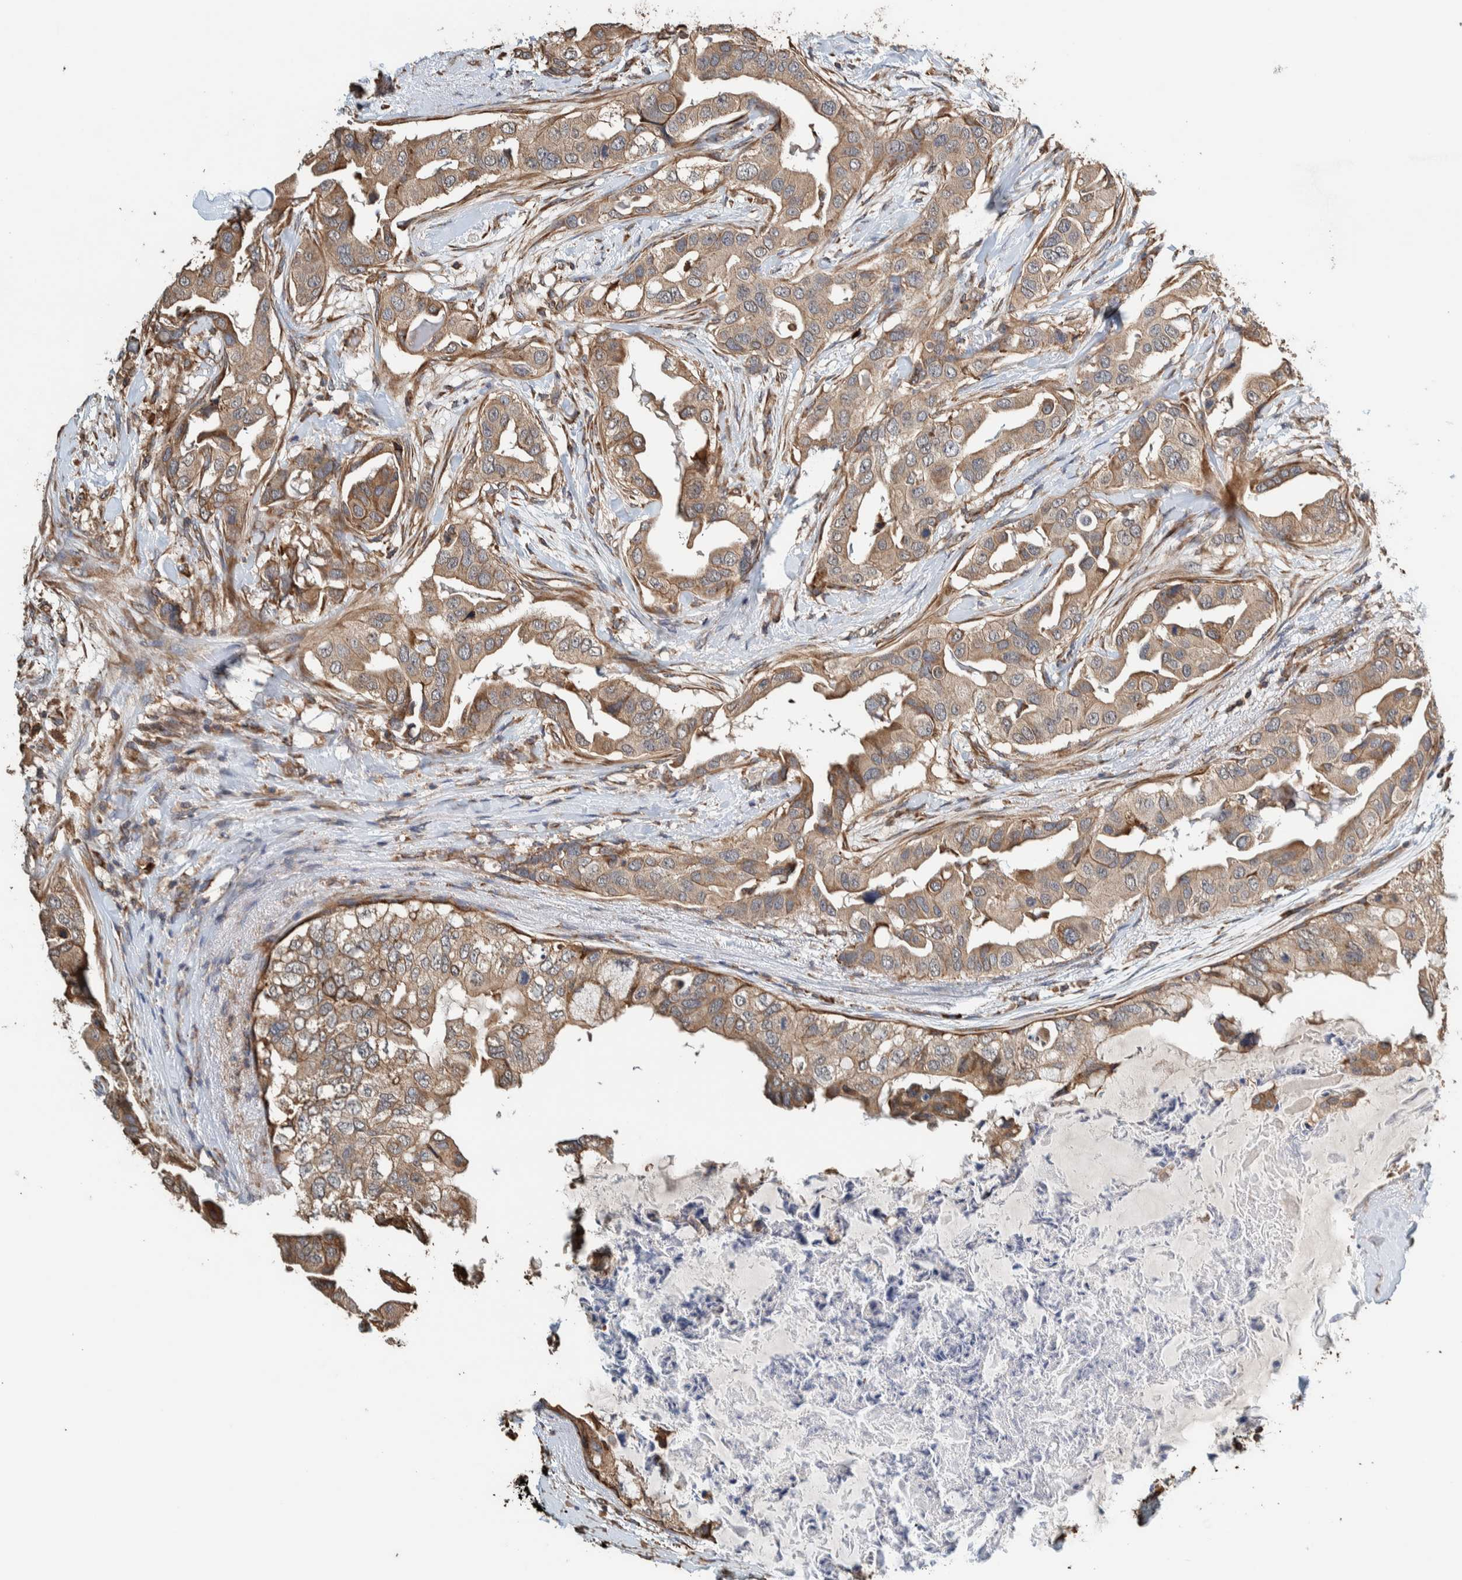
{"staining": {"intensity": "moderate", "quantity": ">75%", "location": "cytoplasmic/membranous"}, "tissue": "breast cancer", "cell_type": "Tumor cells", "image_type": "cancer", "snomed": [{"axis": "morphology", "description": "Duct carcinoma"}, {"axis": "topography", "description": "Breast"}], "caption": "Immunohistochemical staining of breast cancer shows moderate cytoplasmic/membranous protein positivity in about >75% of tumor cells.", "gene": "PLA2G3", "patient": {"sex": "female", "age": 40}}